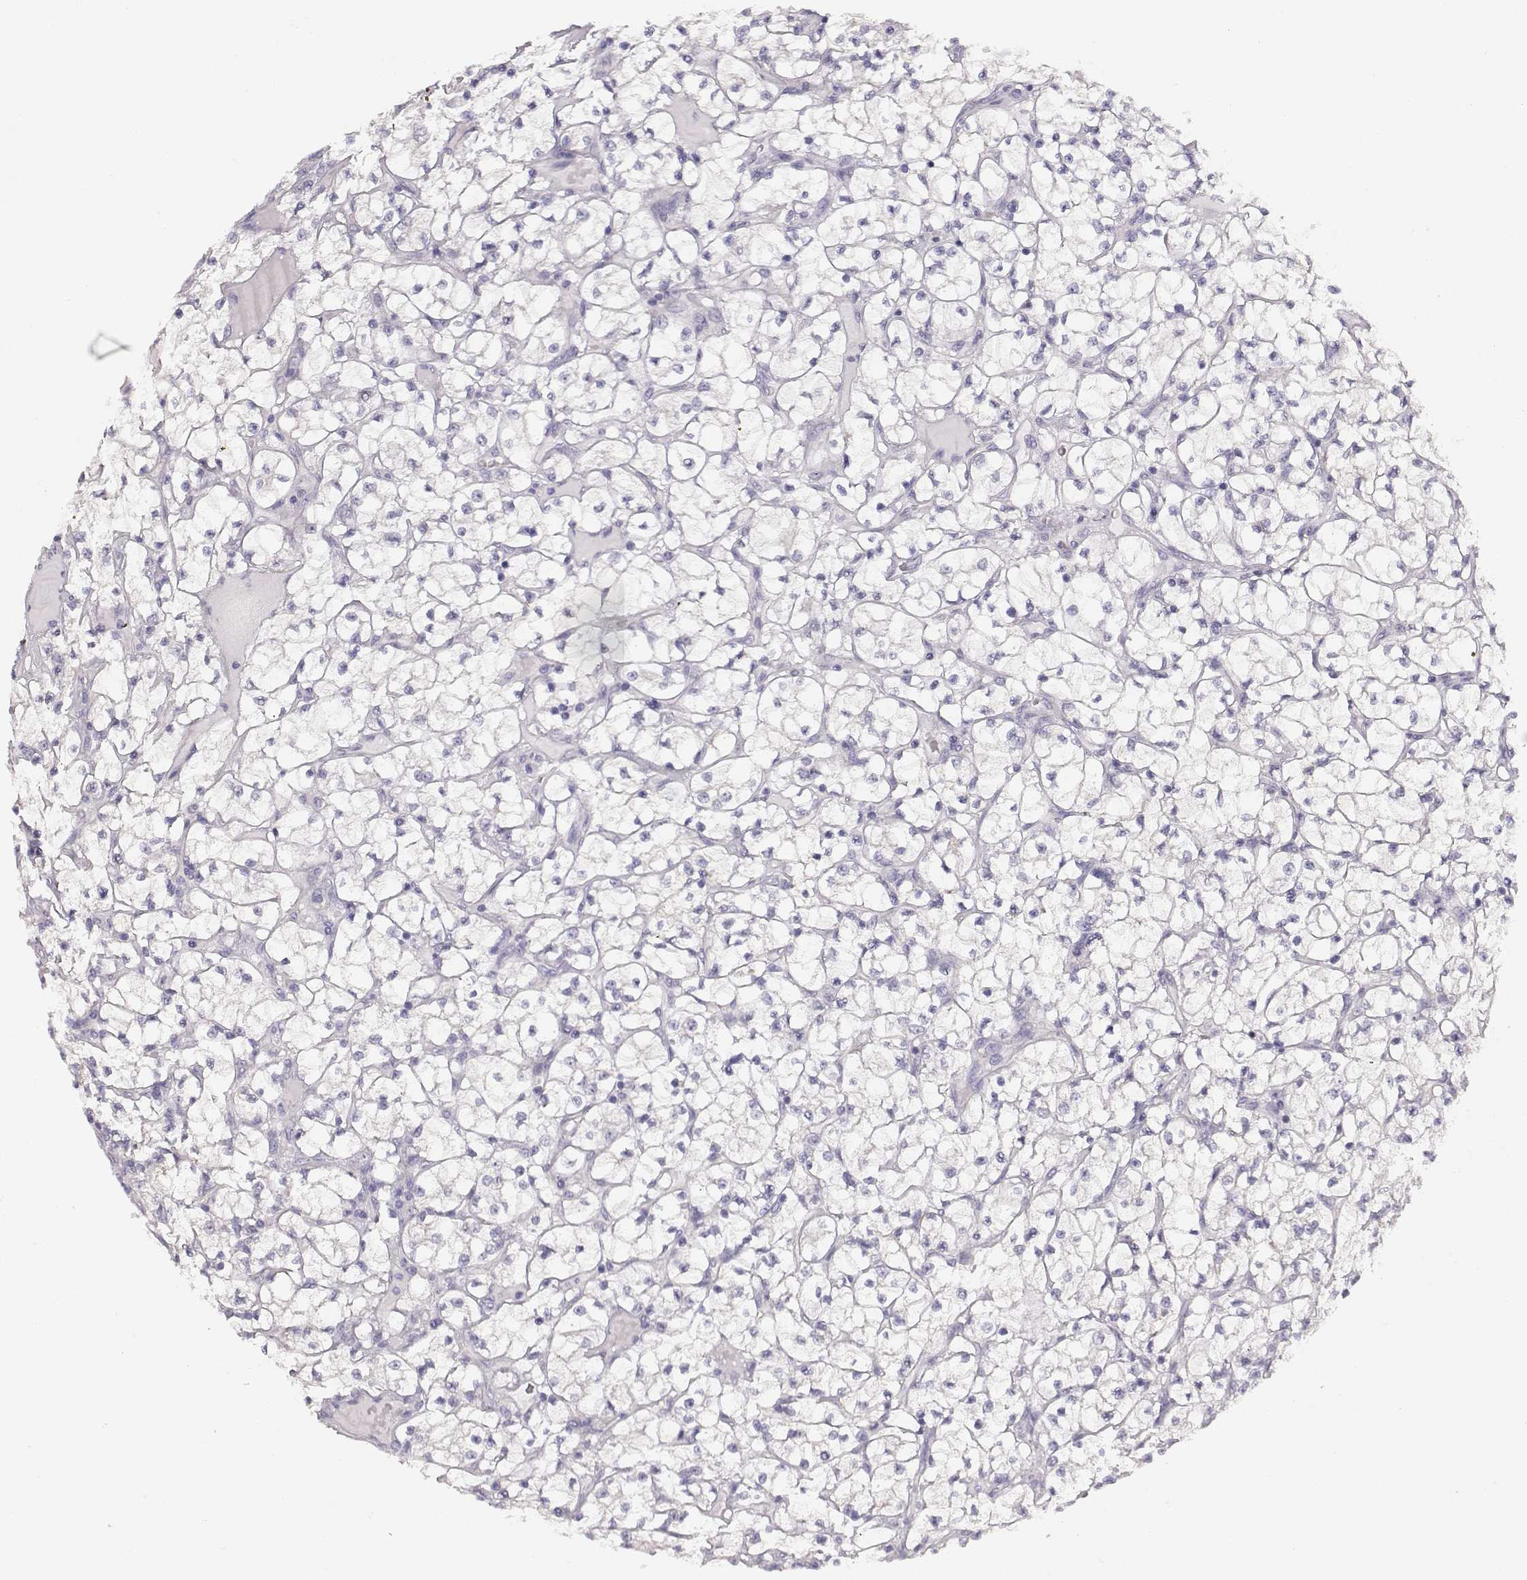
{"staining": {"intensity": "negative", "quantity": "none", "location": "none"}, "tissue": "renal cancer", "cell_type": "Tumor cells", "image_type": "cancer", "snomed": [{"axis": "morphology", "description": "Adenocarcinoma, NOS"}, {"axis": "topography", "description": "Kidney"}], "caption": "Tumor cells show no significant protein positivity in renal cancer (adenocarcinoma). Nuclei are stained in blue.", "gene": "TTC26", "patient": {"sex": "female", "age": 64}}